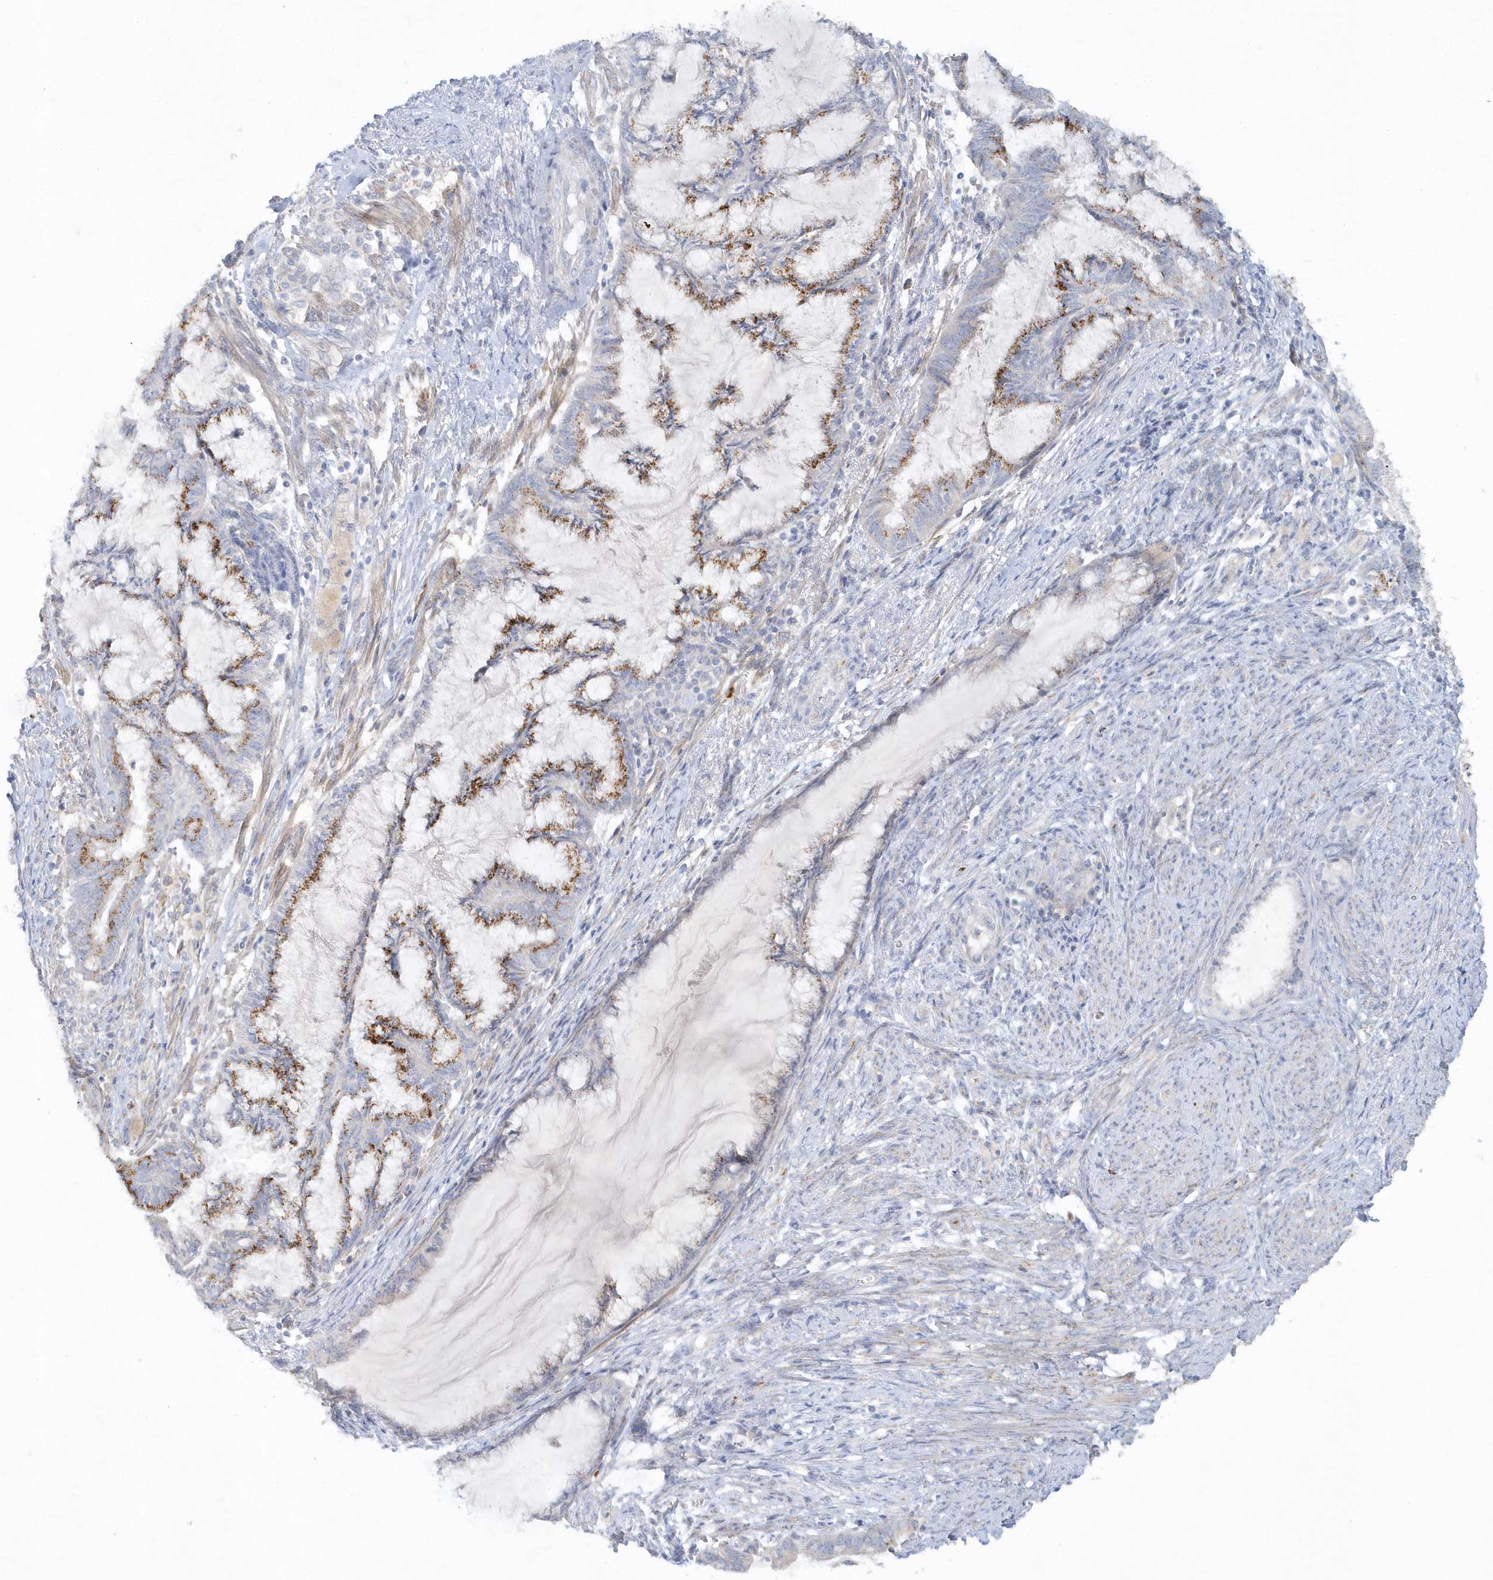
{"staining": {"intensity": "moderate", "quantity": "25%-75%", "location": "cytoplasmic/membranous"}, "tissue": "endometrial cancer", "cell_type": "Tumor cells", "image_type": "cancer", "snomed": [{"axis": "morphology", "description": "Adenocarcinoma, NOS"}, {"axis": "topography", "description": "Endometrium"}], "caption": "IHC (DAB) staining of human endometrial cancer shows moderate cytoplasmic/membranous protein staining in about 25%-75% of tumor cells. (DAB = brown stain, brightfield microscopy at high magnification).", "gene": "DNAH1", "patient": {"sex": "female", "age": 86}}